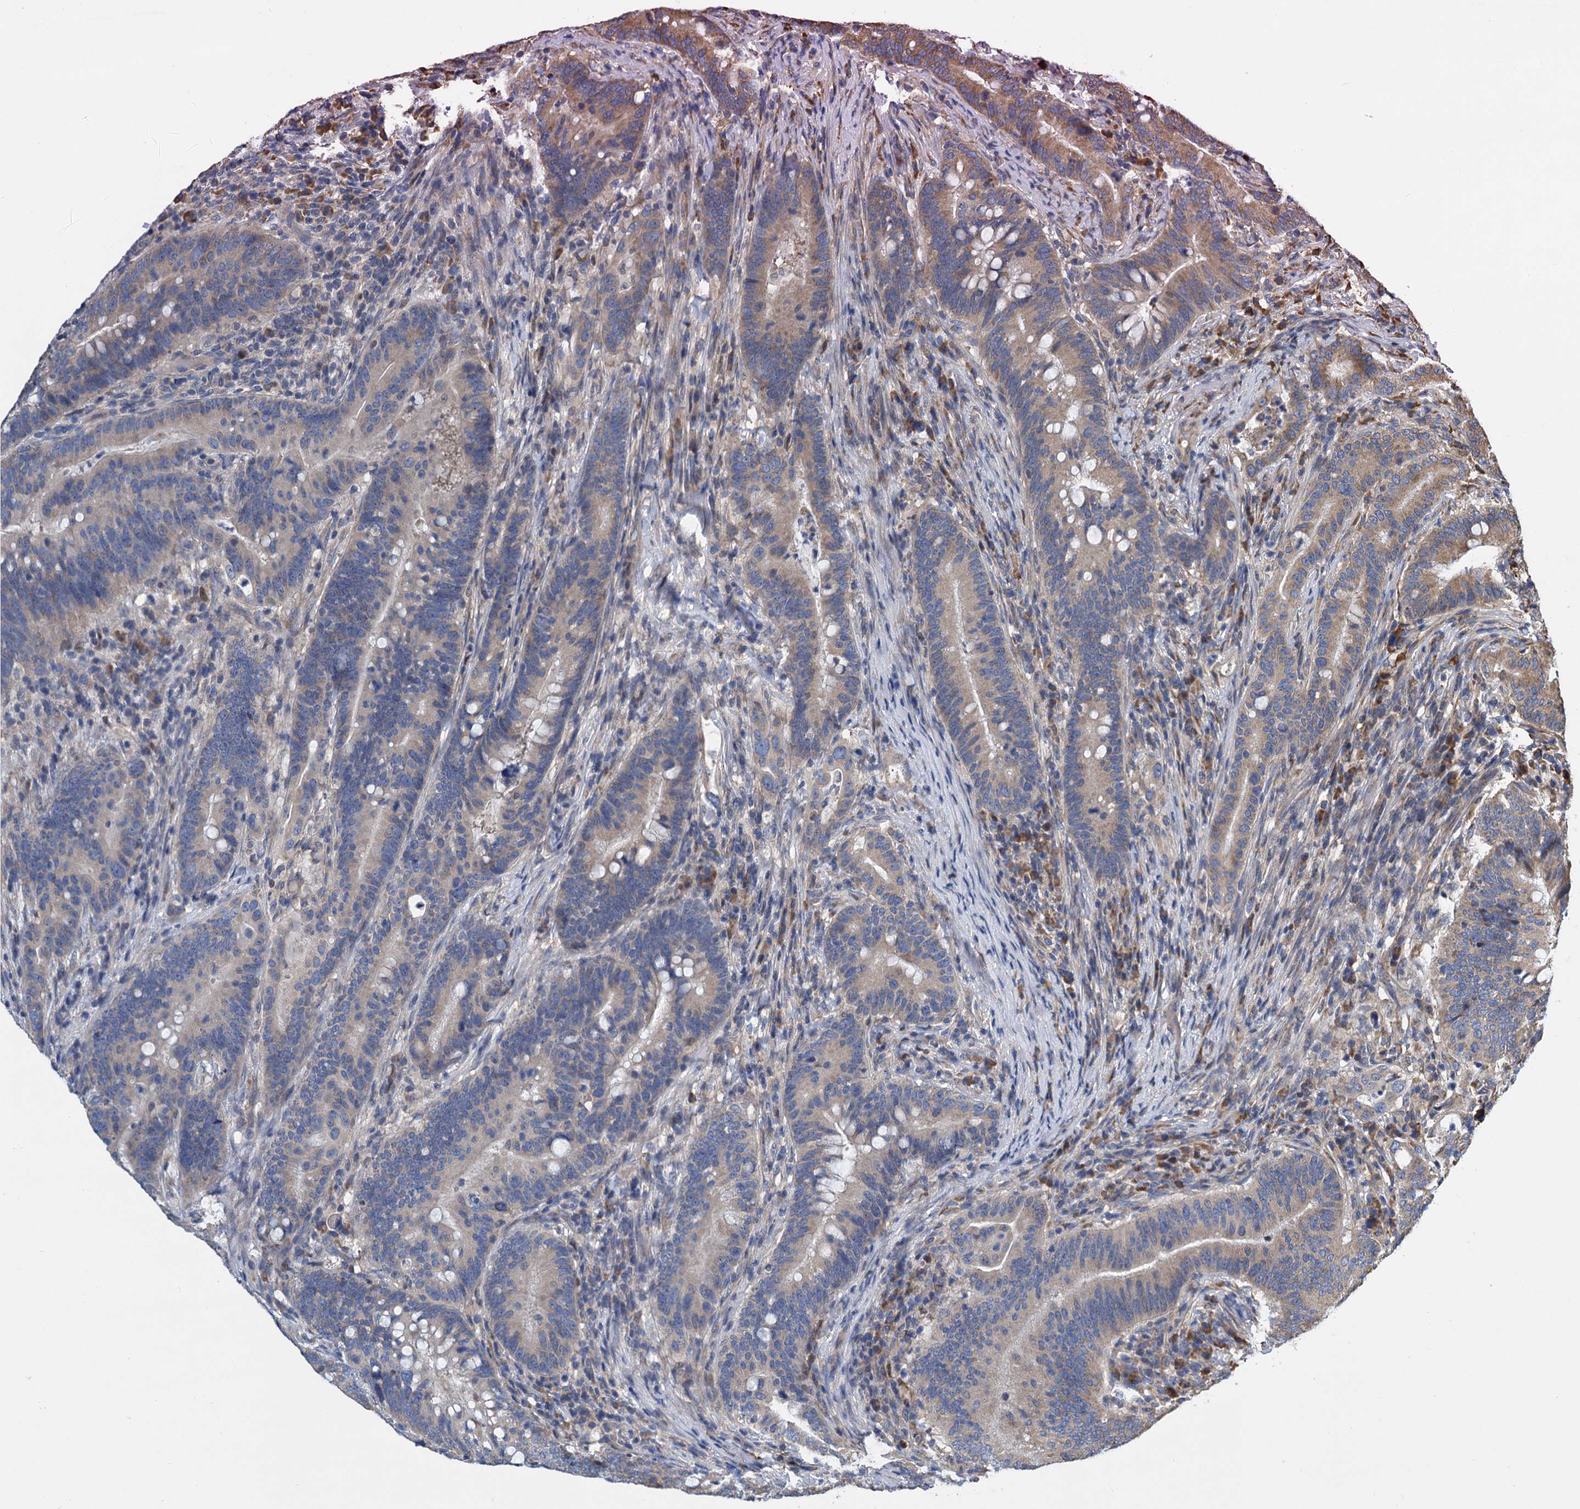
{"staining": {"intensity": "moderate", "quantity": "25%-75%", "location": "cytoplasmic/membranous"}, "tissue": "colorectal cancer", "cell_type": "Tumor cells", "image_type": "cancer", "snomed": [{"axis": "morphology", "description": "Adenocarcinoma, NOS"}, {"axis": "topography", "description": "Colon"}], "caption": "There is medium levels of moderate cytoplasmic/membranous expression in tumor cells of colorectal adenocarcinoma, as demonstrated by immunohistochemical staining (brown color).", "gene": "LINS1", "patient": {"sex": "female", "age": 66}}